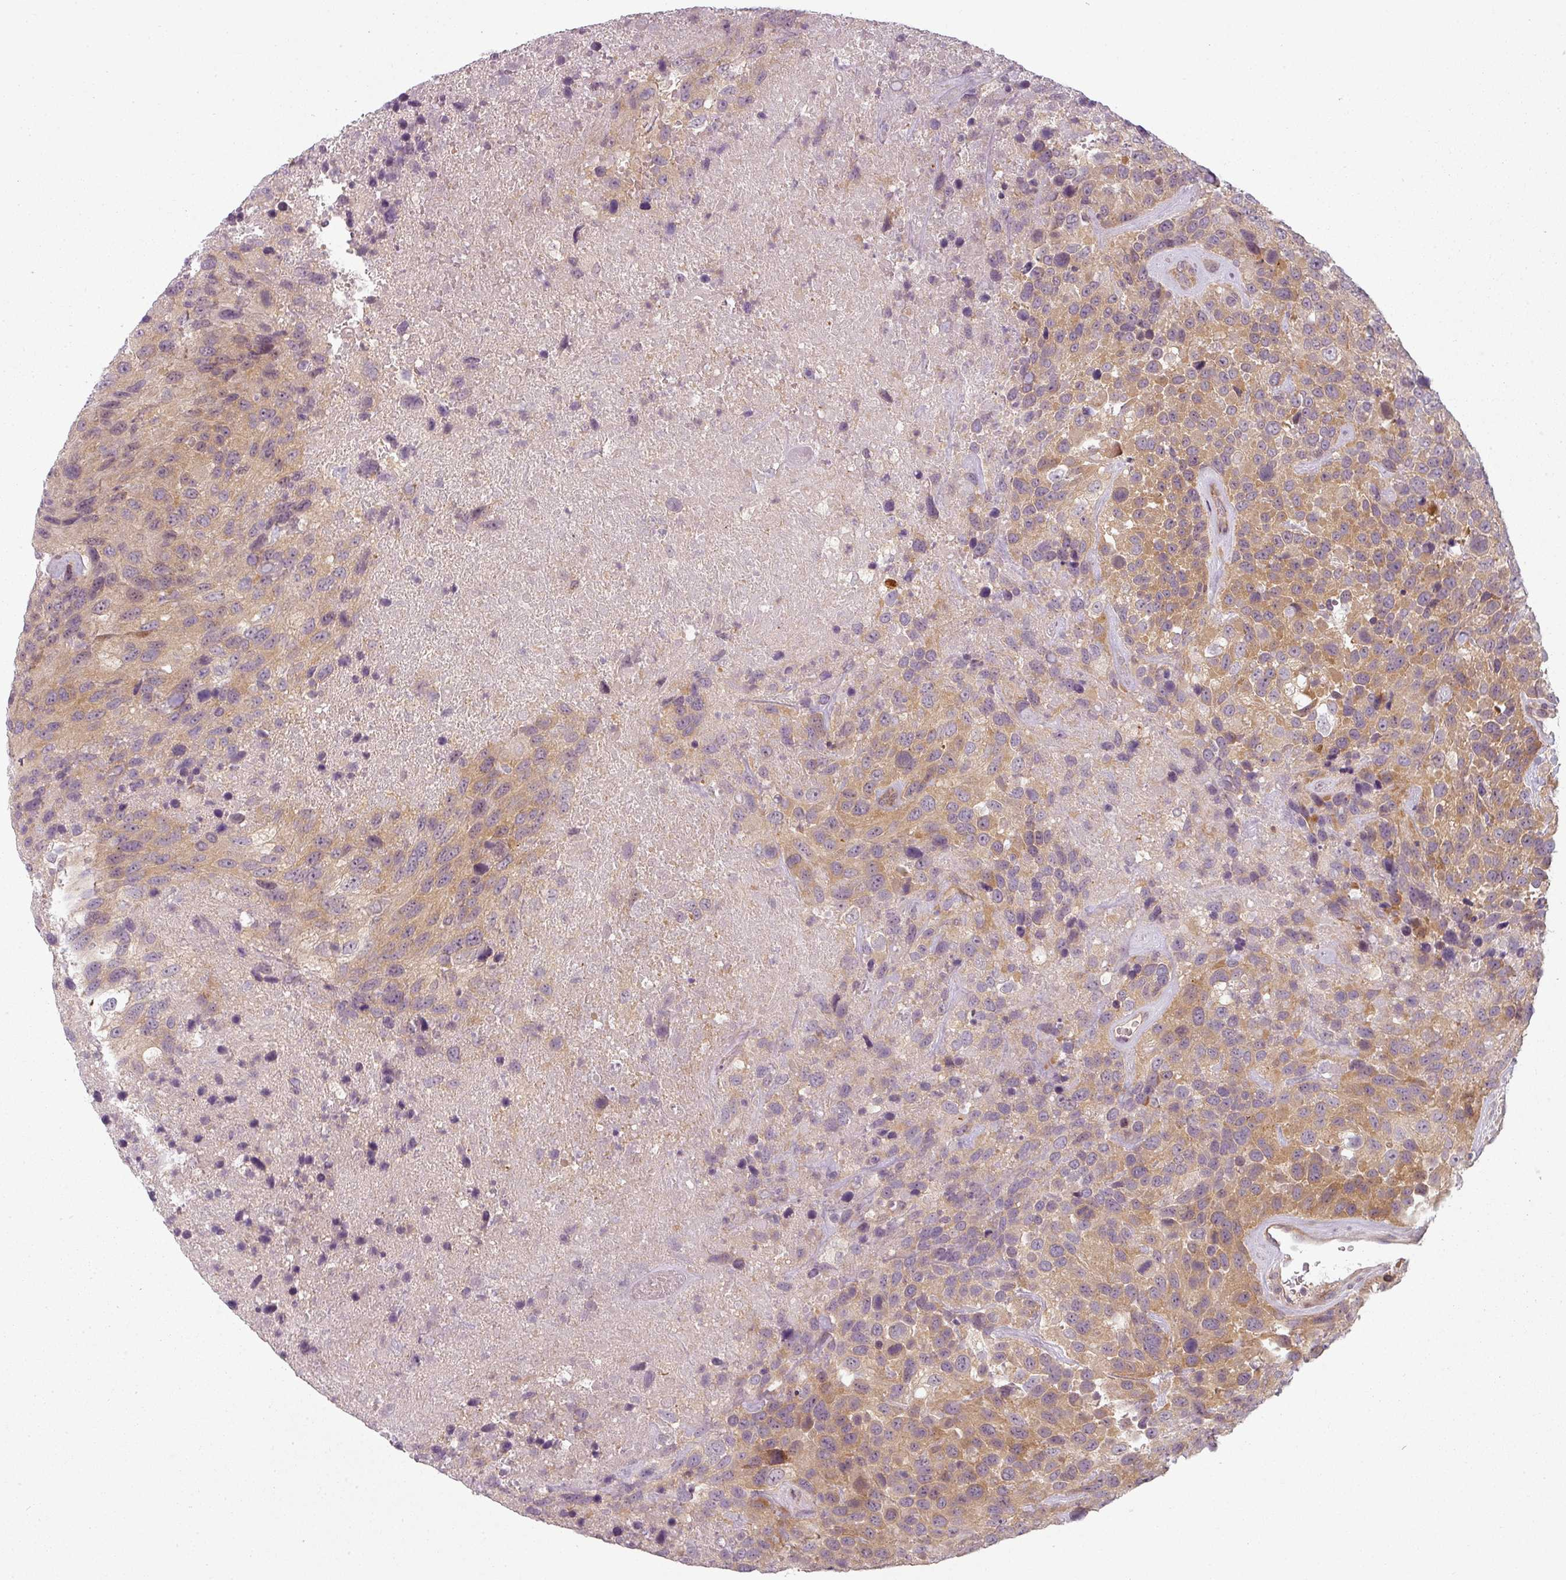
{"staining": {"intensity": "moderate", "quantity": ">75%", "location": "cytoplasmic/membranous"}, "tissue": "urothelial cancer", "cell_type": "Tumor cells", "image_type": "cancer", "snomed": [{"axis": "morphology", "description": "Urothelial carcinoma, High grade"}, {"axis": "topography", "description": "Urinary bladder"}], "caption": "Urothelial cancer was stained to show a protein in brown. There is medium levels of moderate cytoplasmic/membranous staining in approximately >75% of tumor cells.", "gene": "SLC16A9", "patient": {"sex": "female", "age": 70}}